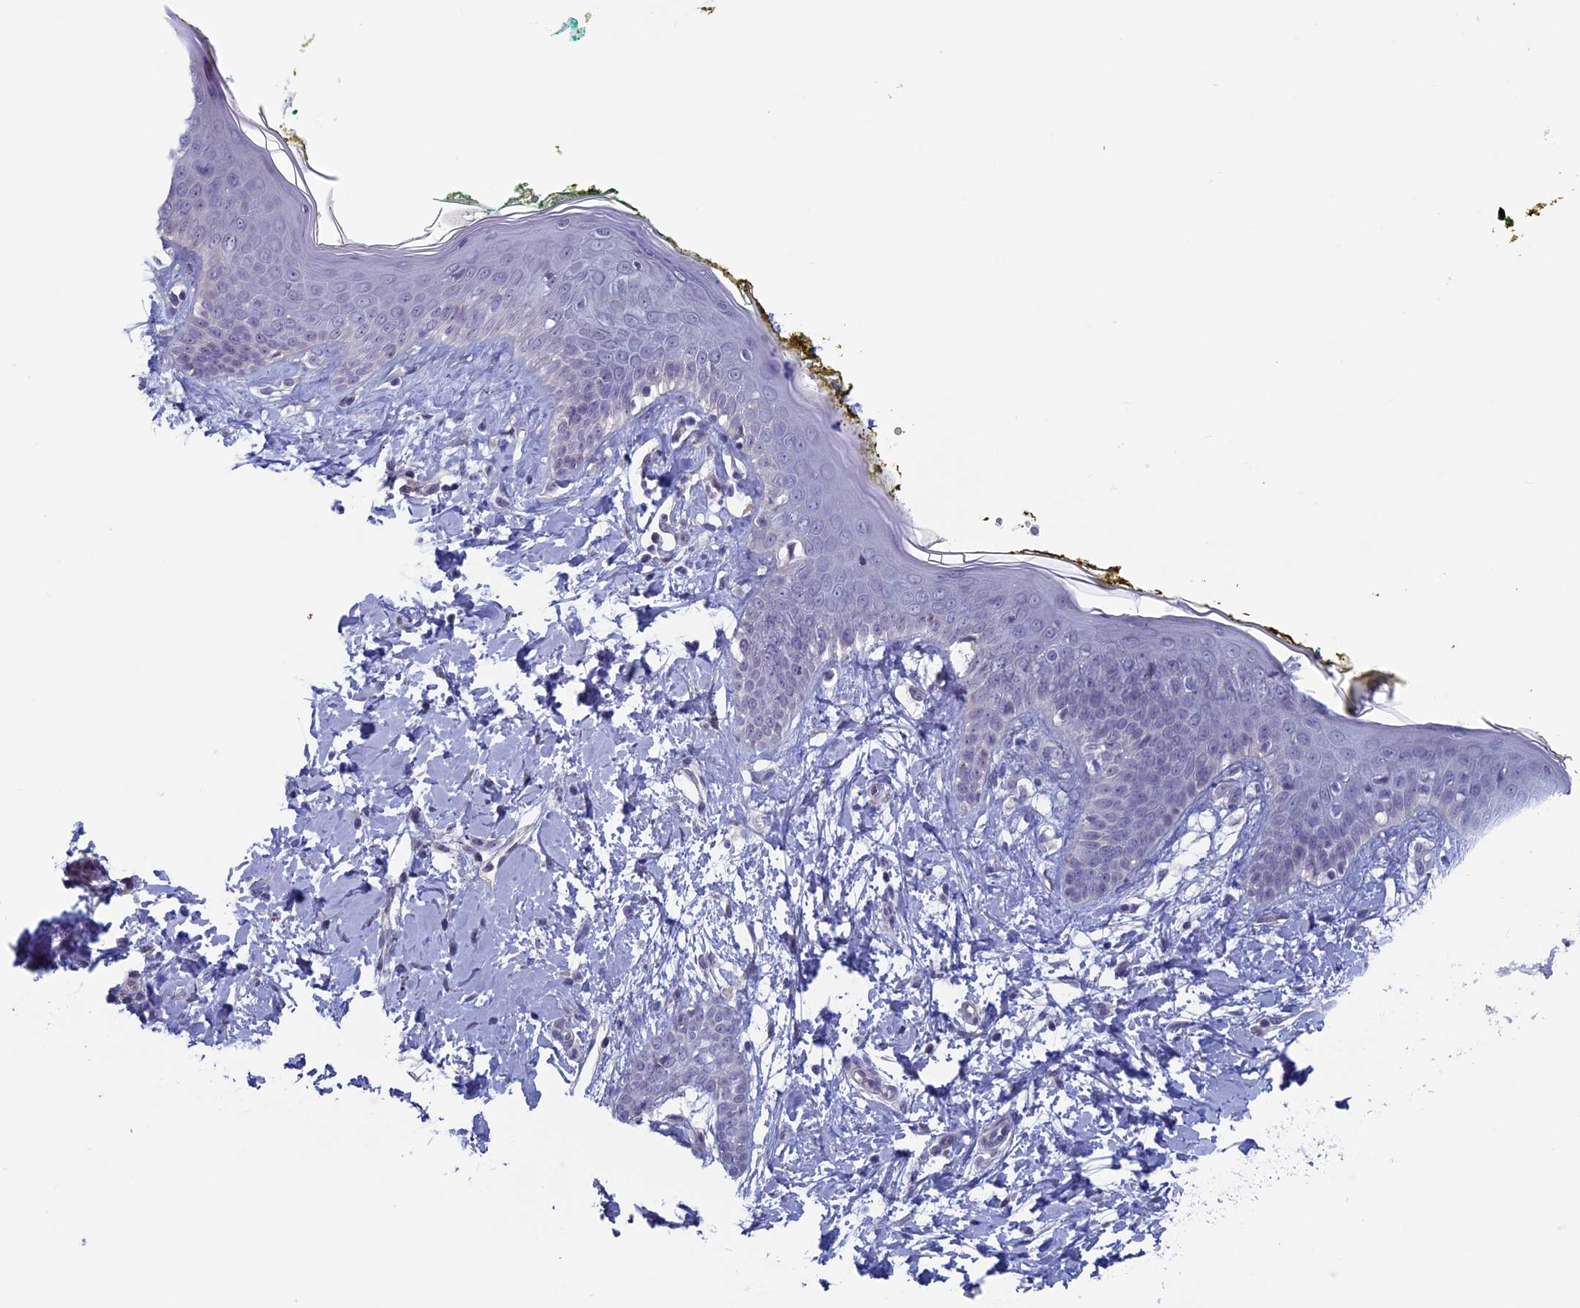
{"staining": {"intensity": "negative", "quantity": "none", "location": "none"}, "tissue": "skin", "cell_type": "Fibroblasts", "image_type": "normal", "snomed": [{"axis": "morphology", "description": "Normal tissue, NOS"}, {"axis": "topography", "description": "Skin"}], "caption": "The IHC histopathology image has no significant expression in fibroblasts of skin.", "gene": "SLC1A6", "patient": {"sex": "female", "age": 34}}